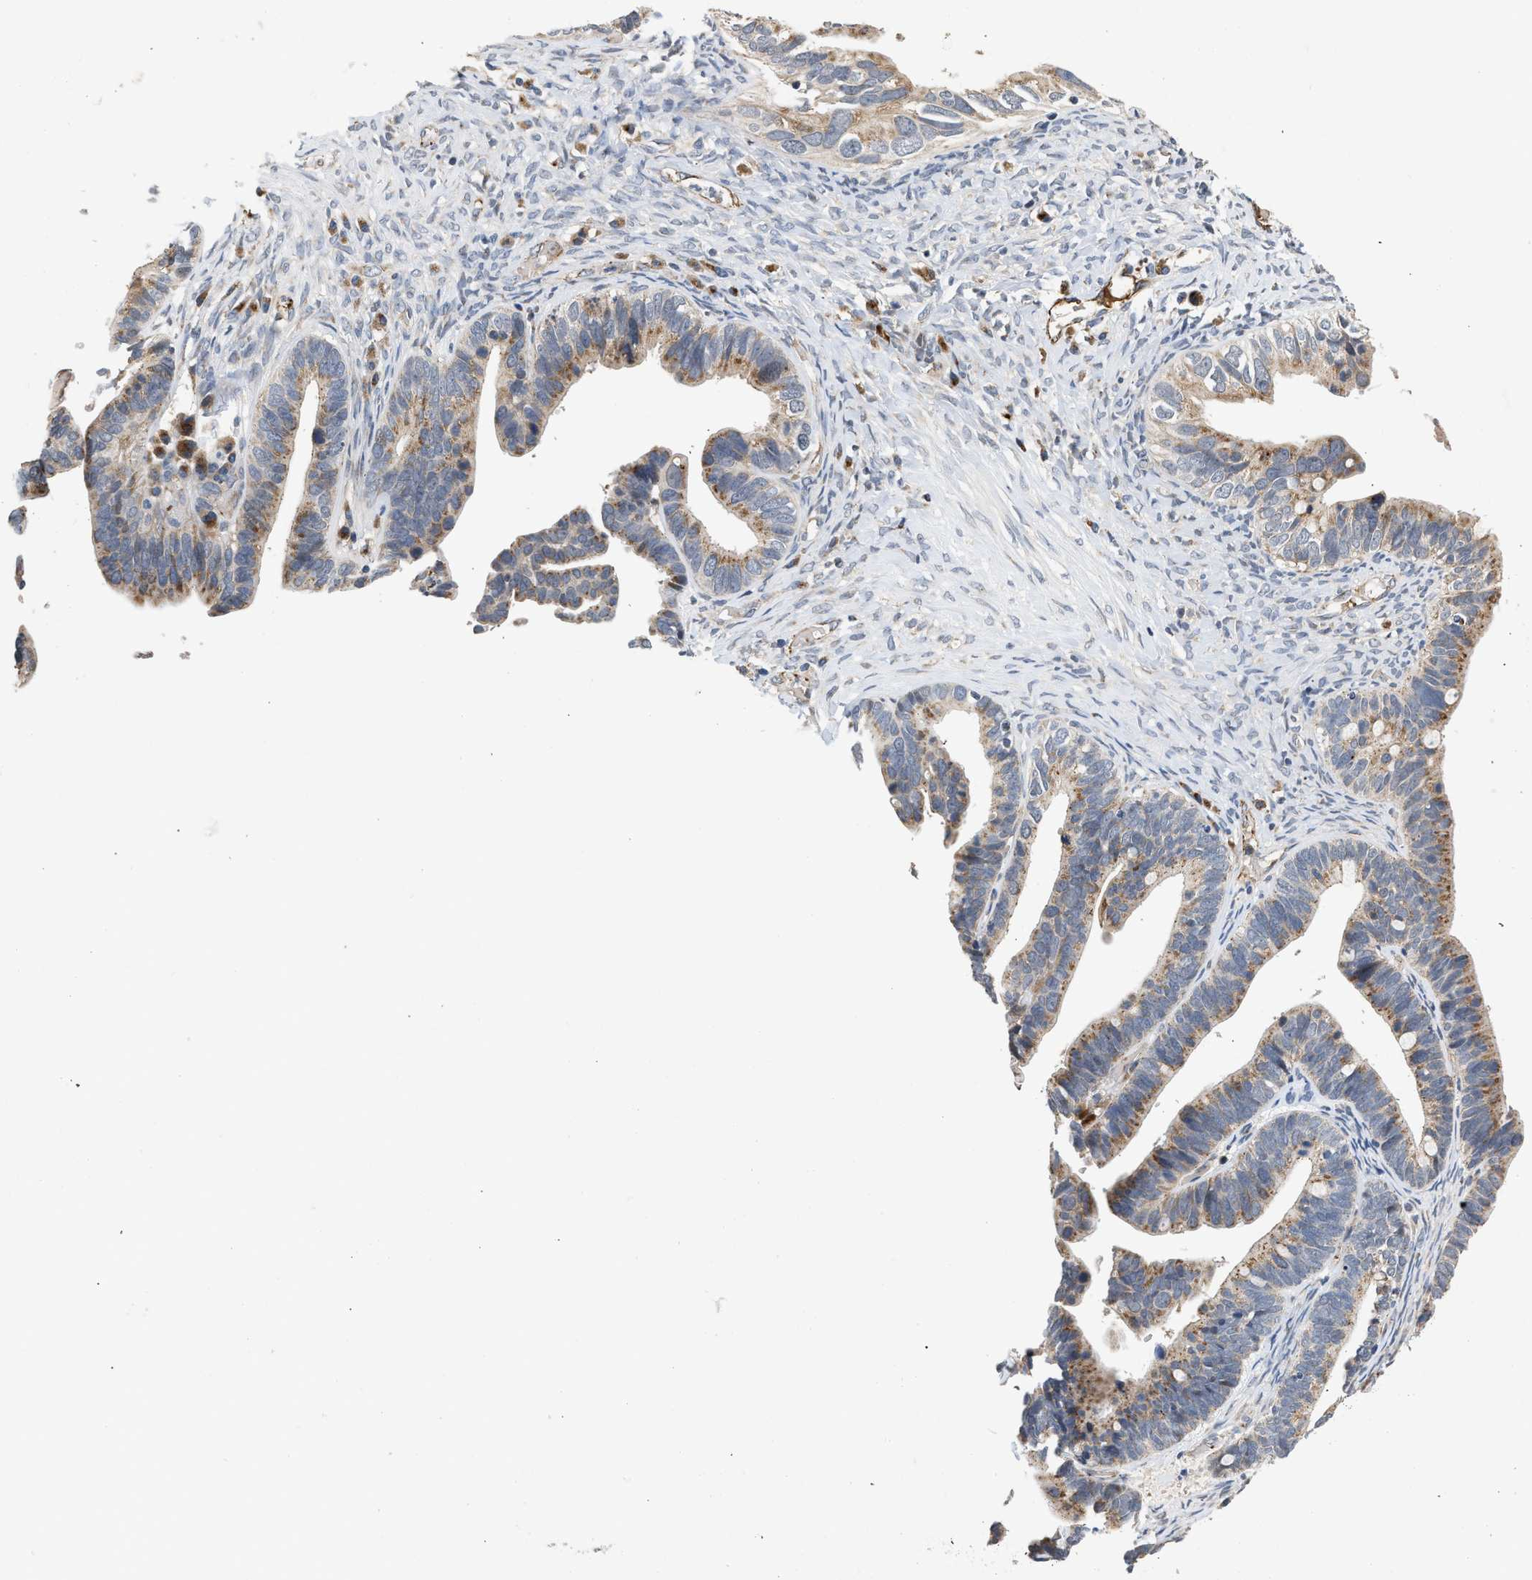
{"staining": {"intensity": "moderate", "quantity": "<25%", "location": "cytoplasmic/membranous"}, "tissue": "ovarian cancer", "cell_type": "Tumor cells", "image_type": "cancer", "snomed": [{"axis": "morphology", "description": "Cystadenocarcinoma, serous, NOS"}, {"axis": "topography", "description": "Ovary"}], "caption": "IHC photomicrograph of serous cystadenocarcinoma (ovarian) stained for a protein (brown), which reveals low levels of moderate cytoplasmic/membranous expression in approximately <25% of tumor cells.", "gene": "PIM1", "patient": {"sex": "female", "age": 56}}